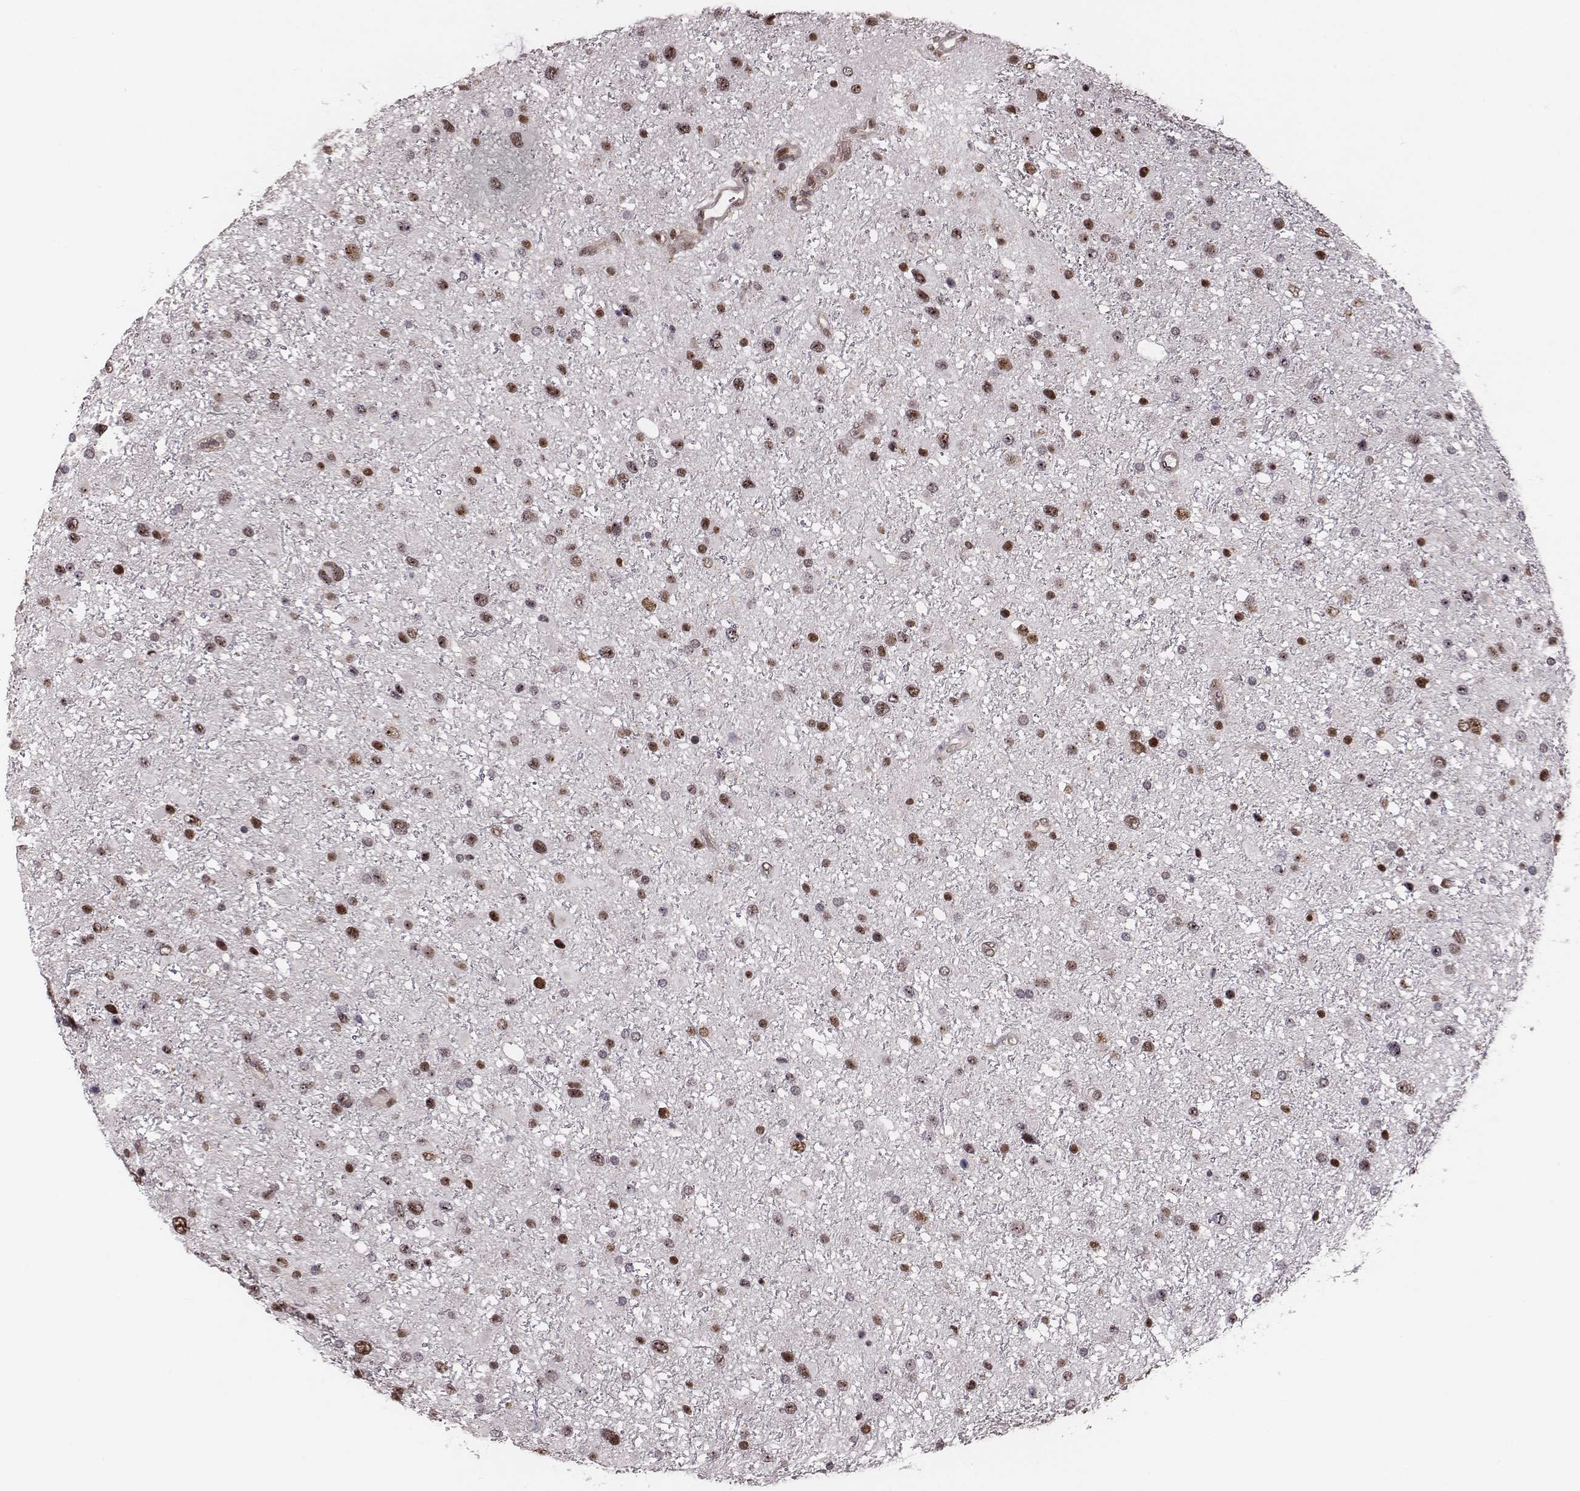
{"staining": {"intensity": "moderate", "quantity": "25%-75%", "location": "nuclear"}, "tissue": "glioma", "cell_type": "Tumor cells", "image_type": "cancer", "snomed": [{"axis": "morphology", "description": "Glioma, malignant, Low grade"}, {"axis": "topography", "description": "Brain"}], "caption": "A micrograph of human malignant glioma (low-grade) stained for a protein exhibits moderate nuclear brown staining in tumor cells.", "gene": "VRK3", "patient": {"sex": "female", "age": 32}}